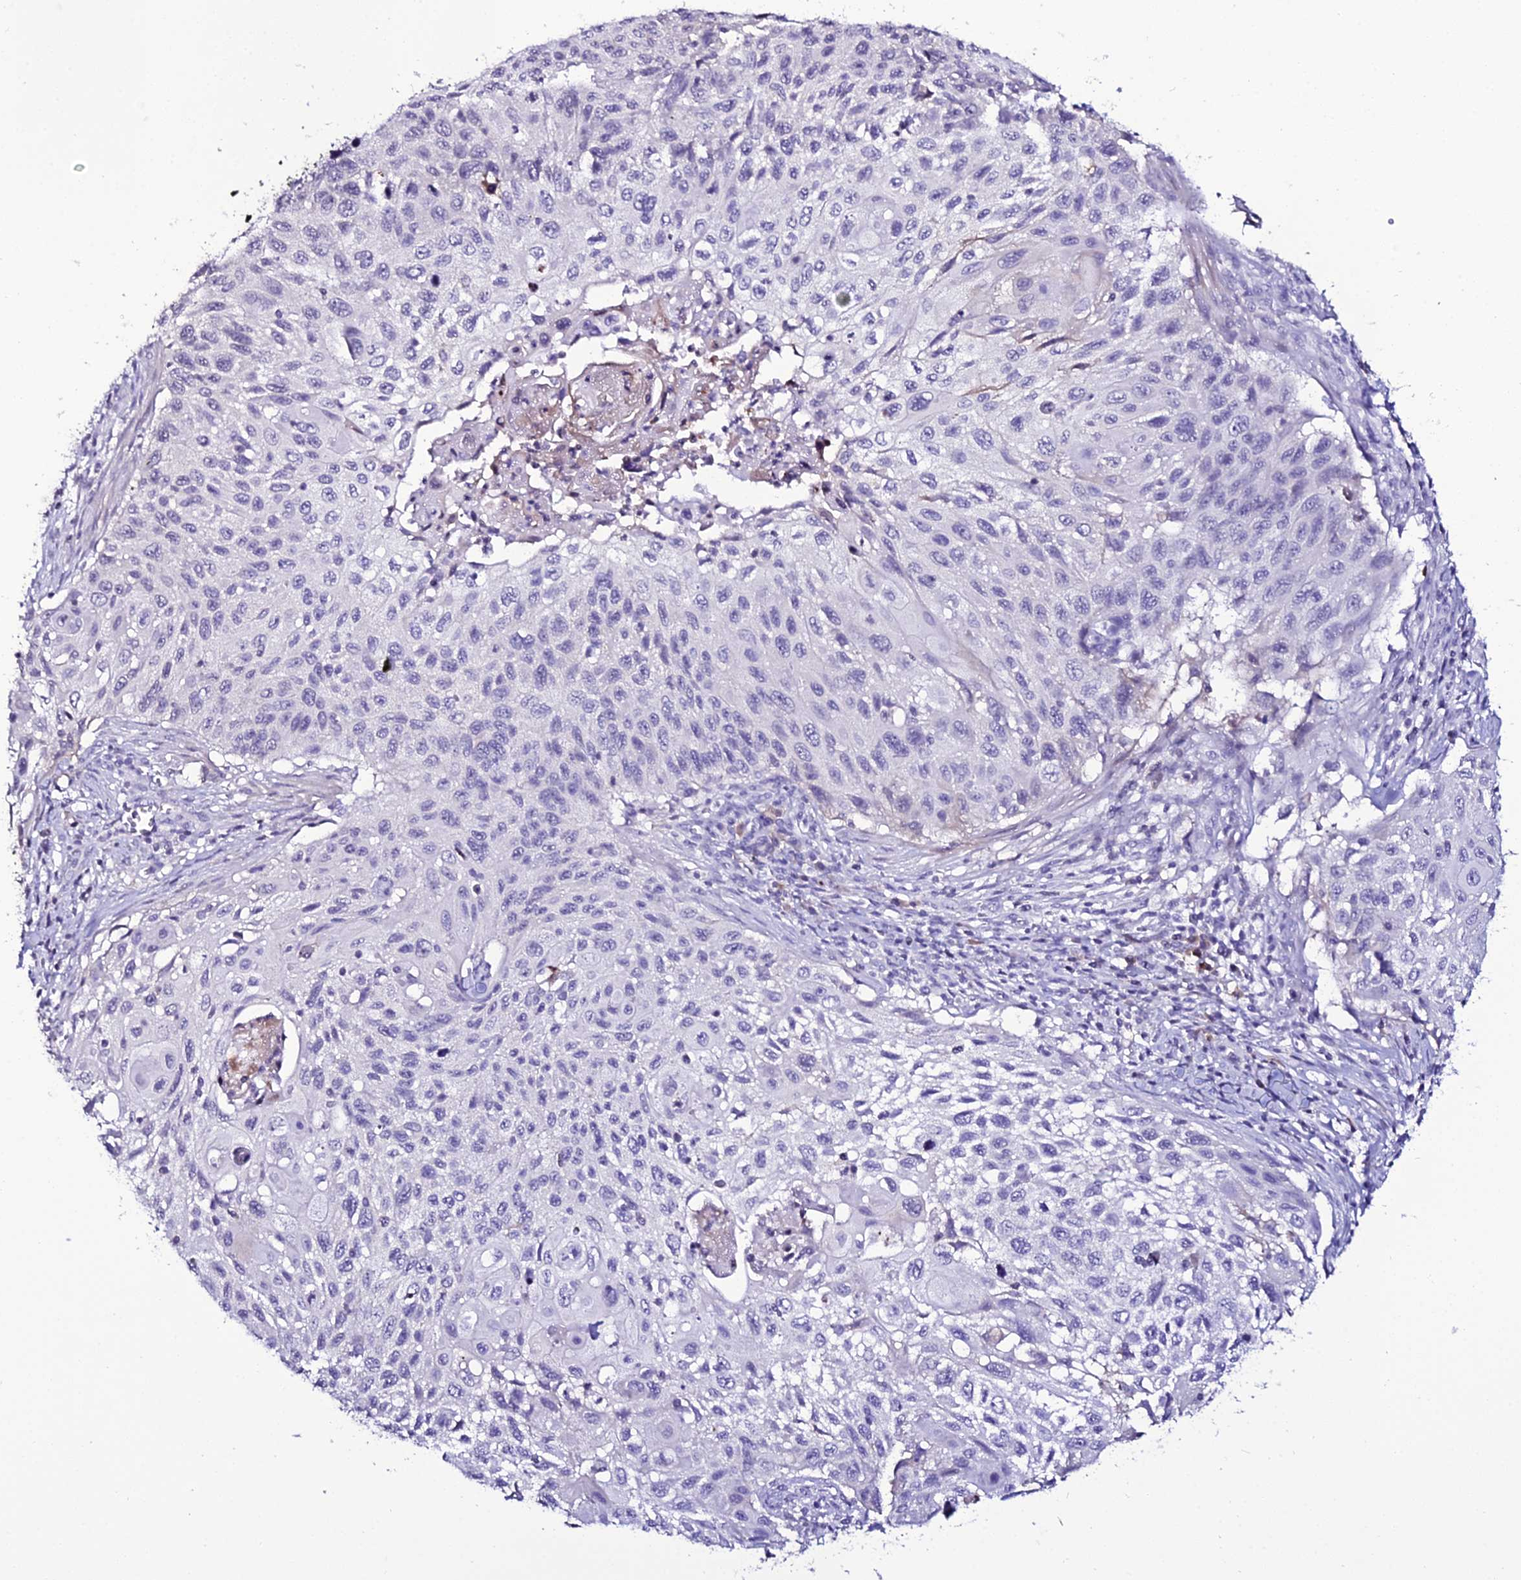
{"staining": {"intensity": "negative", "quantity": "none", "location": "none"}, "tissue": "cervical cancer", "cell_type": "Tumor cells", "image_type": "cancer", "snomed": [{"axis": "morphology", "description": "Squamous cell carcinoma, NOS"}, {"axis": "topography", "description": "Cervix"}], "caption": "Cervical squamous cell carcinoma was stained to show a protein in brown. There is no significant positivity in tumor cells.", "gene": "DEFB132", "patient": {"sex": "female", "age": 70}}